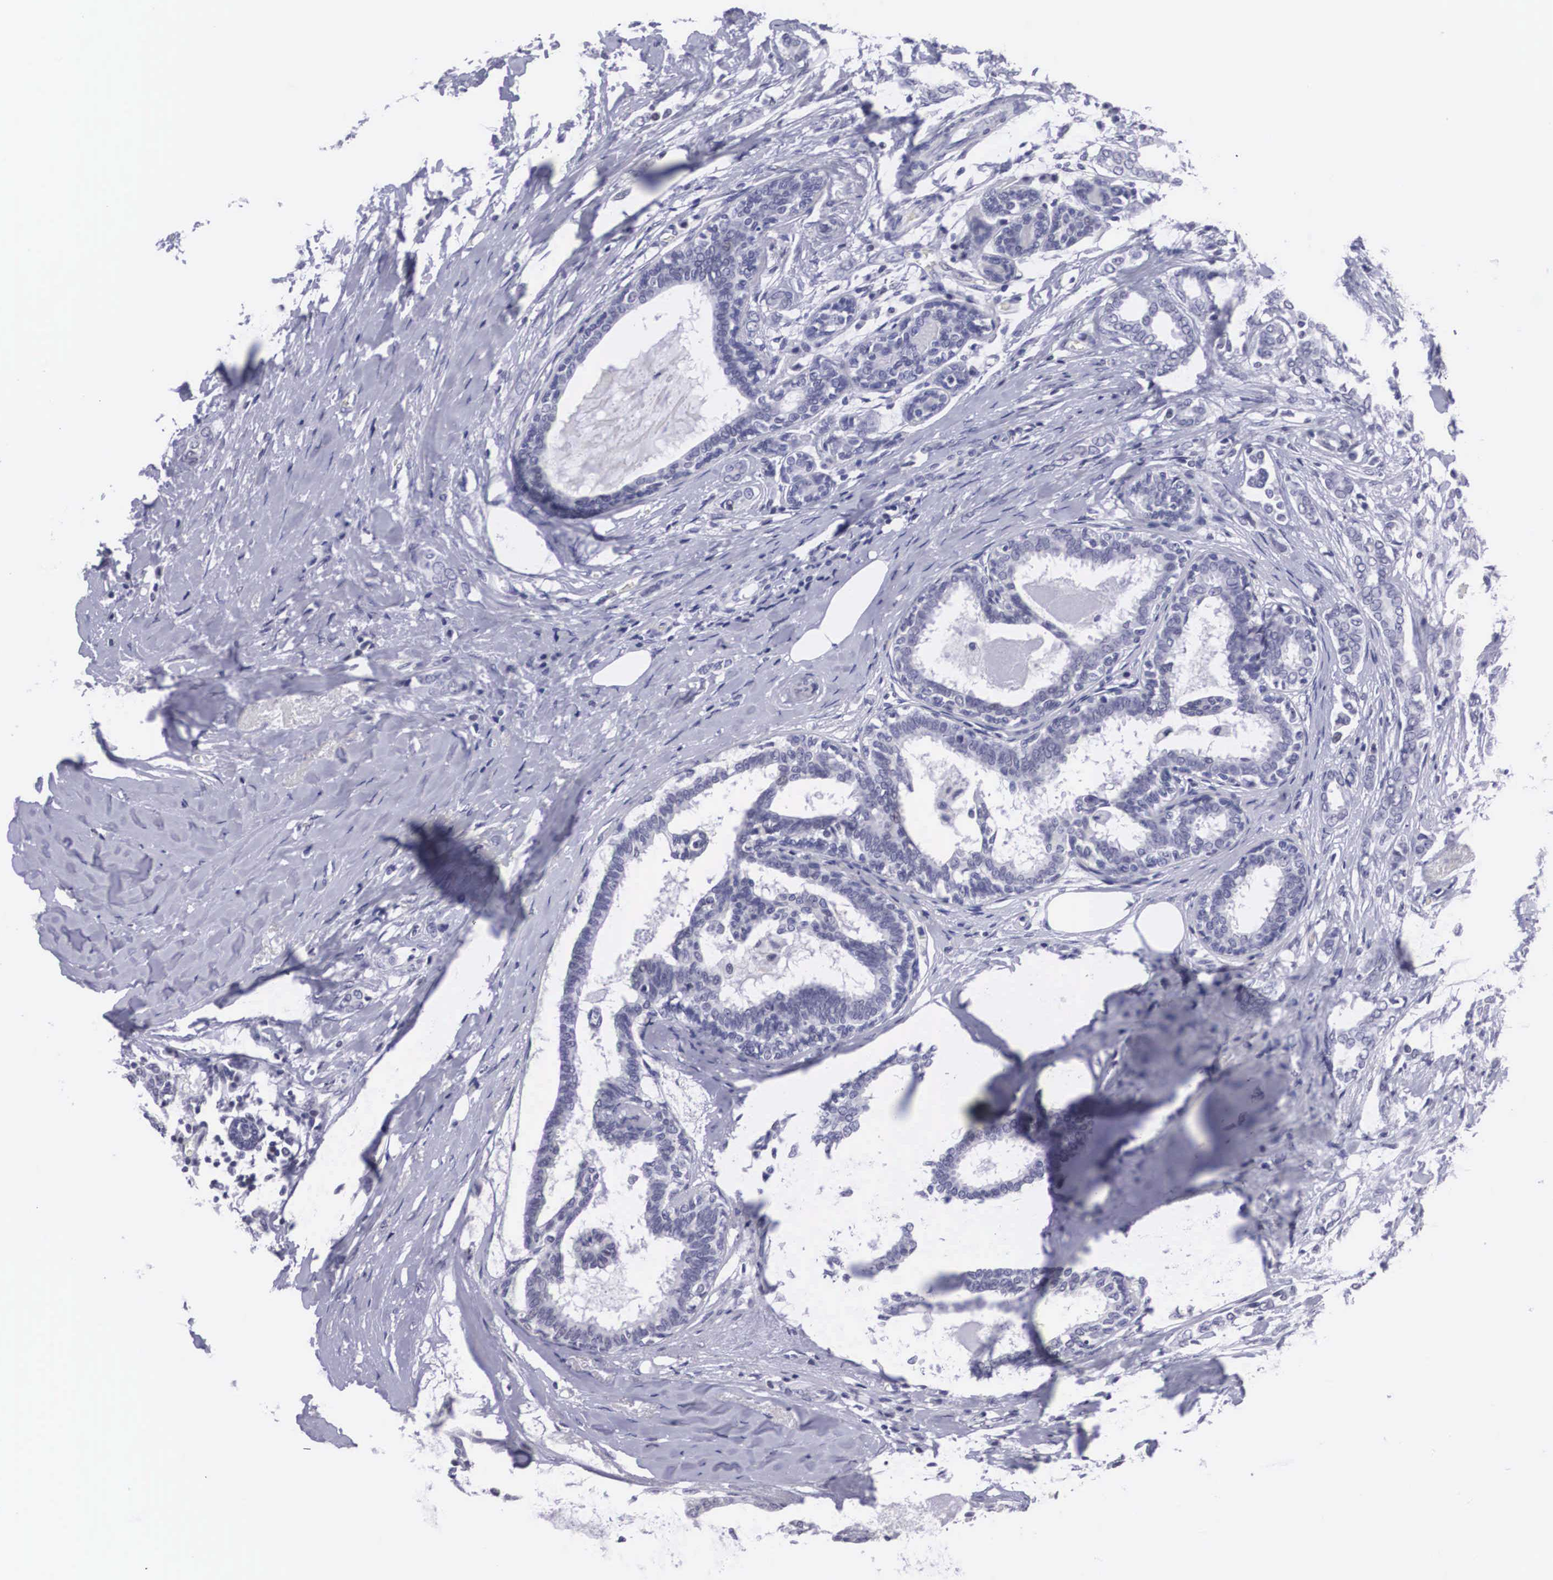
{"staining": {"intensity": "negative", "quantity": "none", "location": "none"}, "tissue": "breast cancer", "cell_type": "Tumor cells", "image_type": "cancer", "snomed": [{"axis": "morphology", "description": "Duct carcinoma"}, {"axis": "topography", "description": "Breast"}], "caption": "This is a image of IHC staining of breast cancer (intraductal carcinoma), which shows no staining in tumor cells. (Brightfield microscopy of DAB (3,3'-diaminobenzidine) immunohistochemistry at high magnification).", "gene": "C22orf31", "patient": {"sex": "female", "age": 50}}